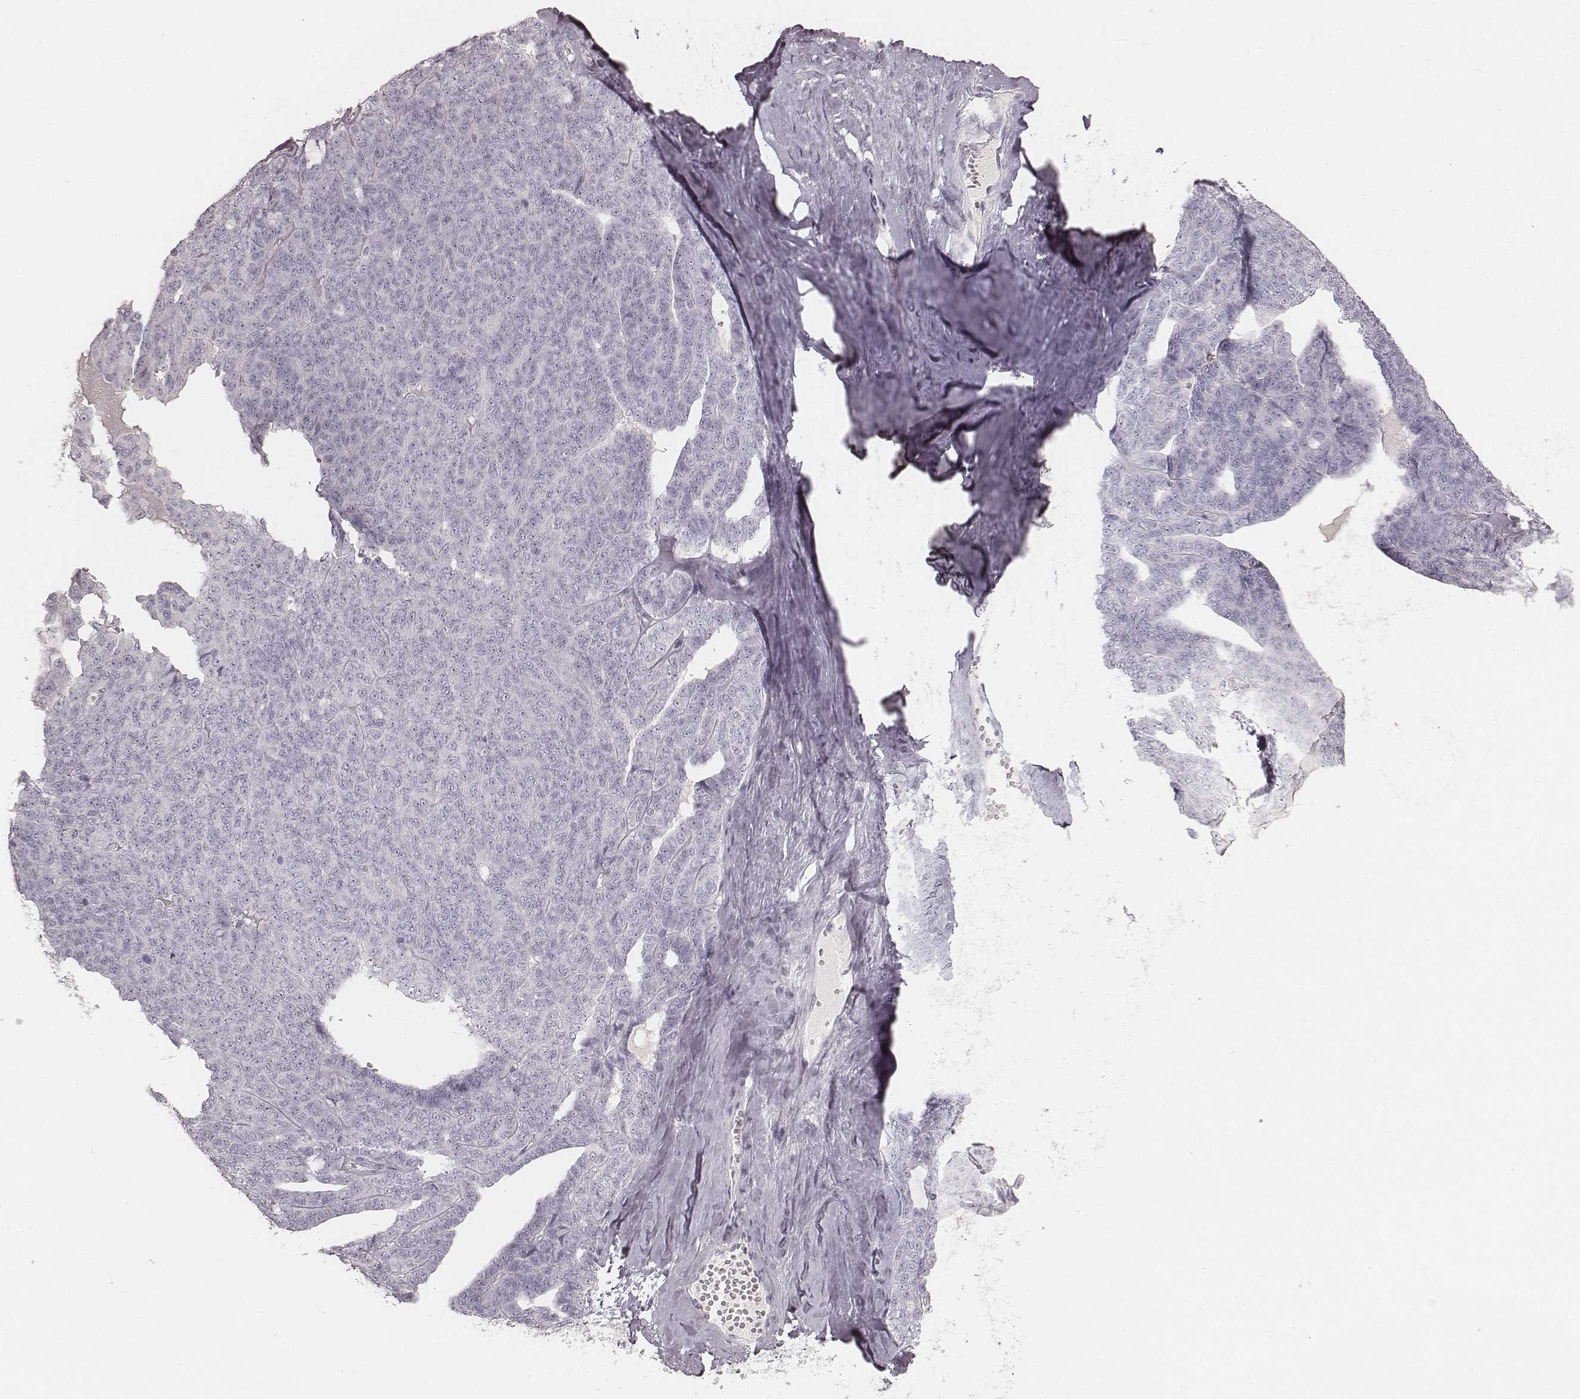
{"staining": {"intensity": "negative", "quantity": "none", "location": "none"}, "tissue": "ovarian cancer", "cell_type": "Tumor cells", "image_type": "cancer", "snomed": [{"axis": "morphology", "description": "Cystadenocarcinoma, serous, NOS"}, {"axis": "topography", "description": "Ovary"}], "caption": "This is an immunohistochemistry image of human ovarian cancer (serous cystadenocarcinoma). There is no positivity in tumor cells.", "gene": "KRT31", "patient": {"sex": "female", "age": 71}}